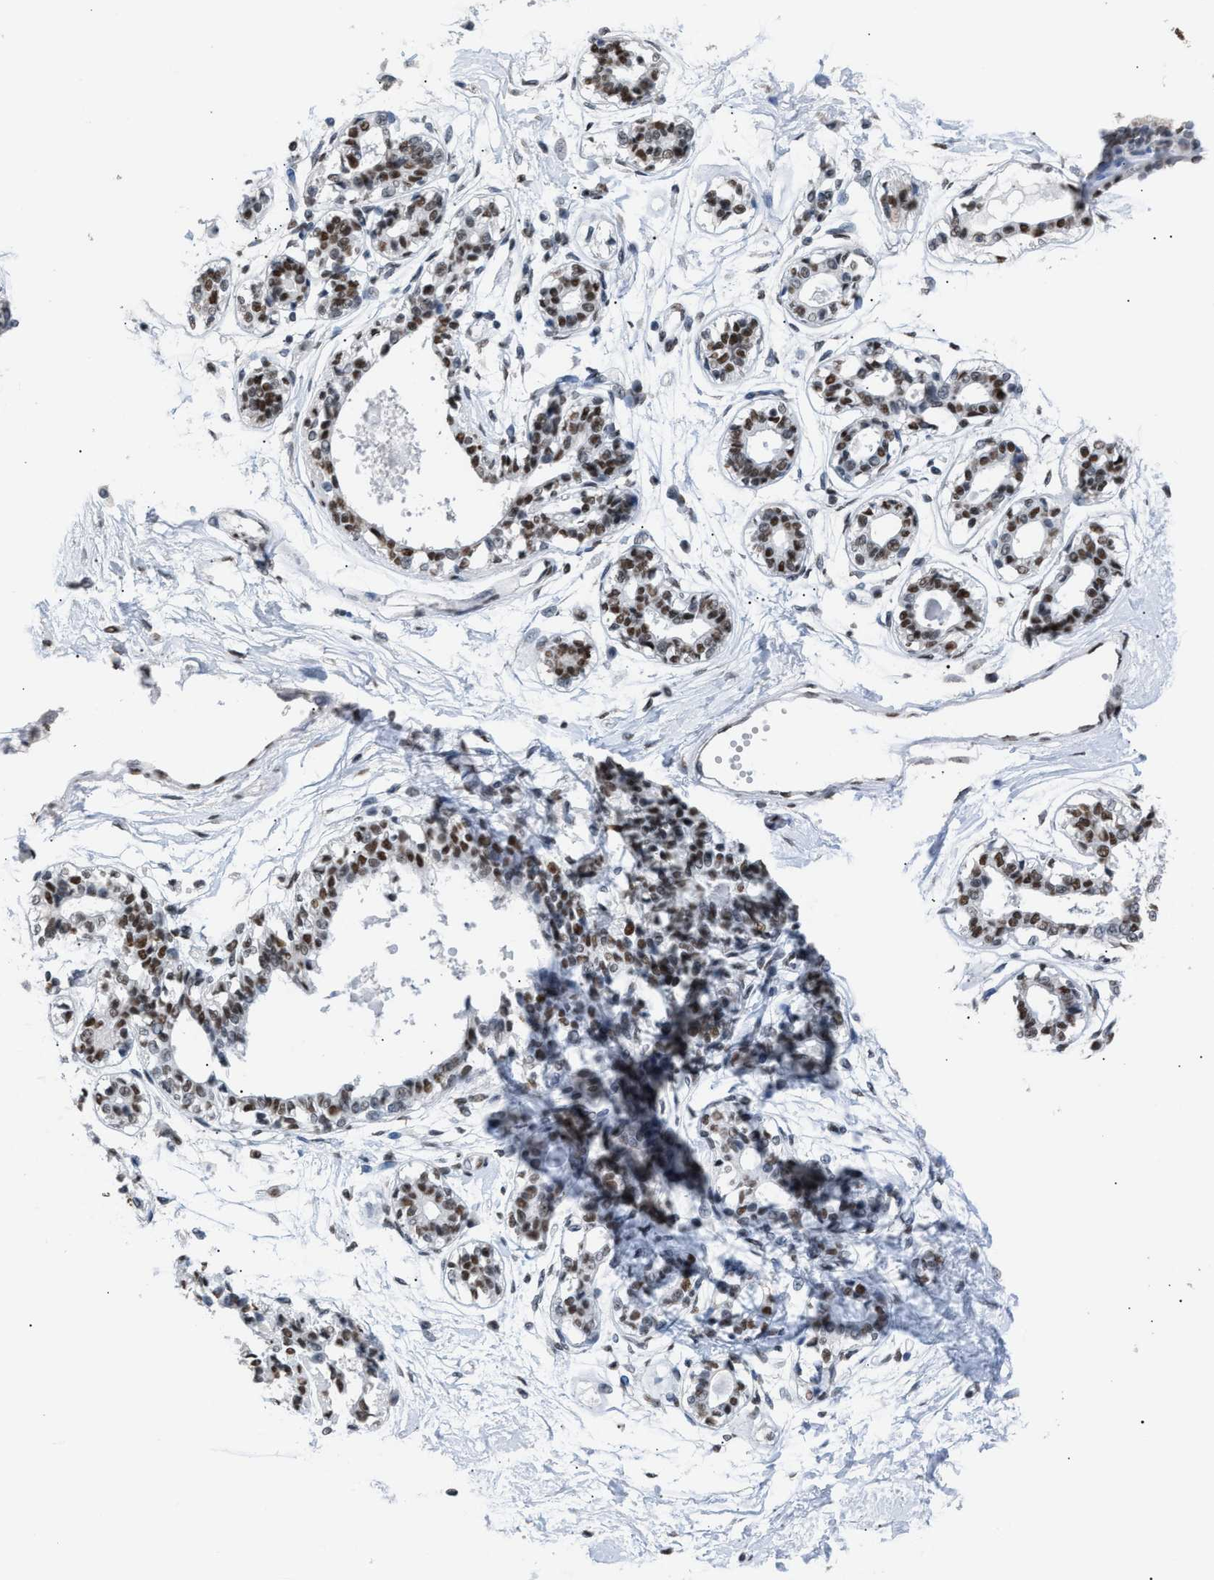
{"staining": {"intensity": "negative", "quantity": "none", "location": "none"}, "tissue": "breast", "cell_type": "Adipocytes", "image_type": "normal", "snomed": [{"axis": "morphology", "description": "Normal tissue, NOS"}, {"axis": "topography", "description": "Breast"}], "caption": "The micrograph exhibits no significant expression in adipocytes of breast. Brightfield microscopy of IHC stained with DAB (brown) and hematoxylin (blue), captured at high magnification.", "gene": "CCAR2", "patient": {"sex": "female", "age": 45}}